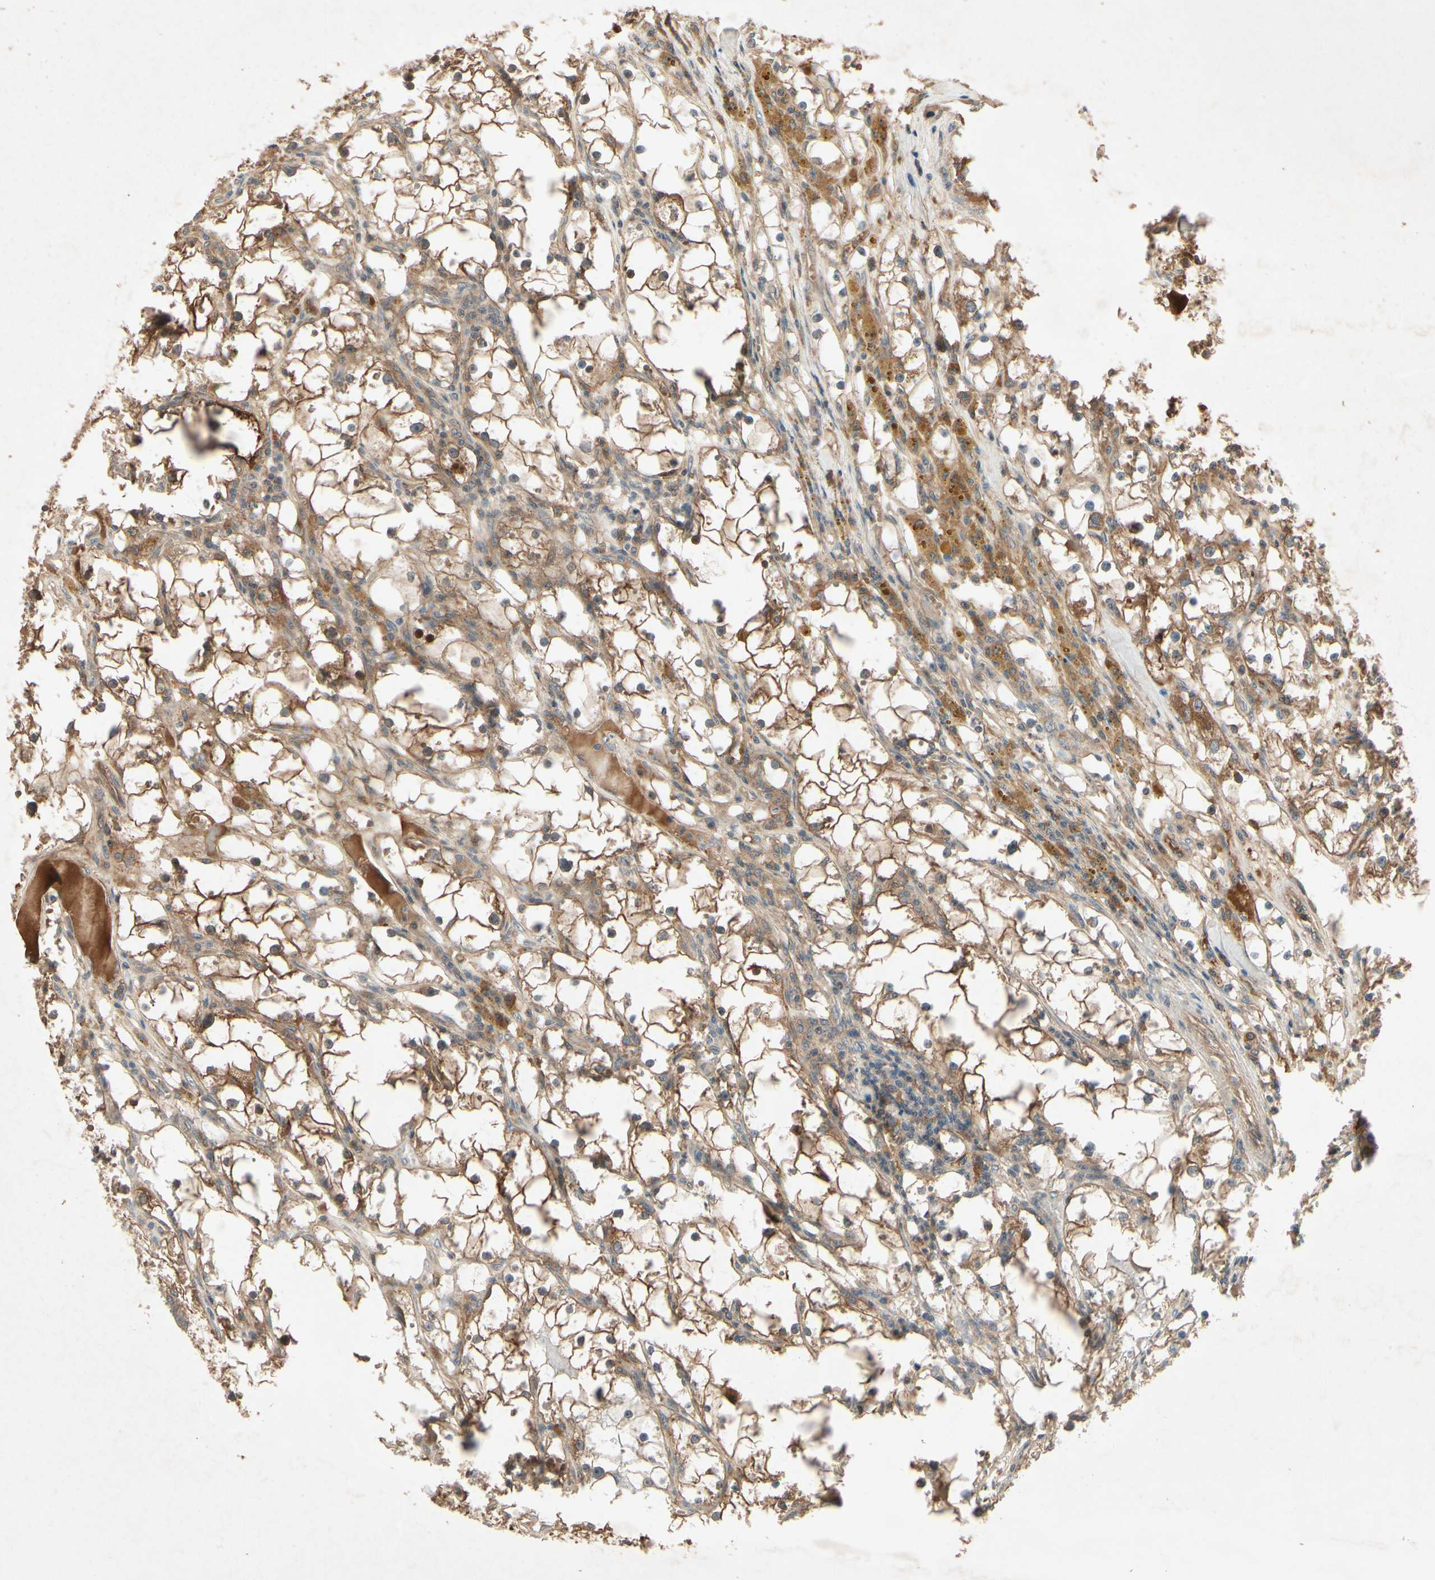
{"staining": {"intensity": "moderate", "quantity": ">75%", "location": "cytoplasmic/membranous"}, "tissue": "renal cancer", "cell_type": "Tumor cells", "image_type": "cancer", "snomed": [{"axis": "morphology", "description": "Adenocarcinoma, NOS"}, {"axis": "topography", "description": "Kidney"}], "caption": "Immunohistochemistry image of human renal cancer (adenocarcinoma) stained for a protein (brown), which shows medium levels of moderate cytoplasmic/membranous expression in approximately >75% of tumor cells.", "gene": "RNF14", "patient": {"sex": "male", "age": 56}}